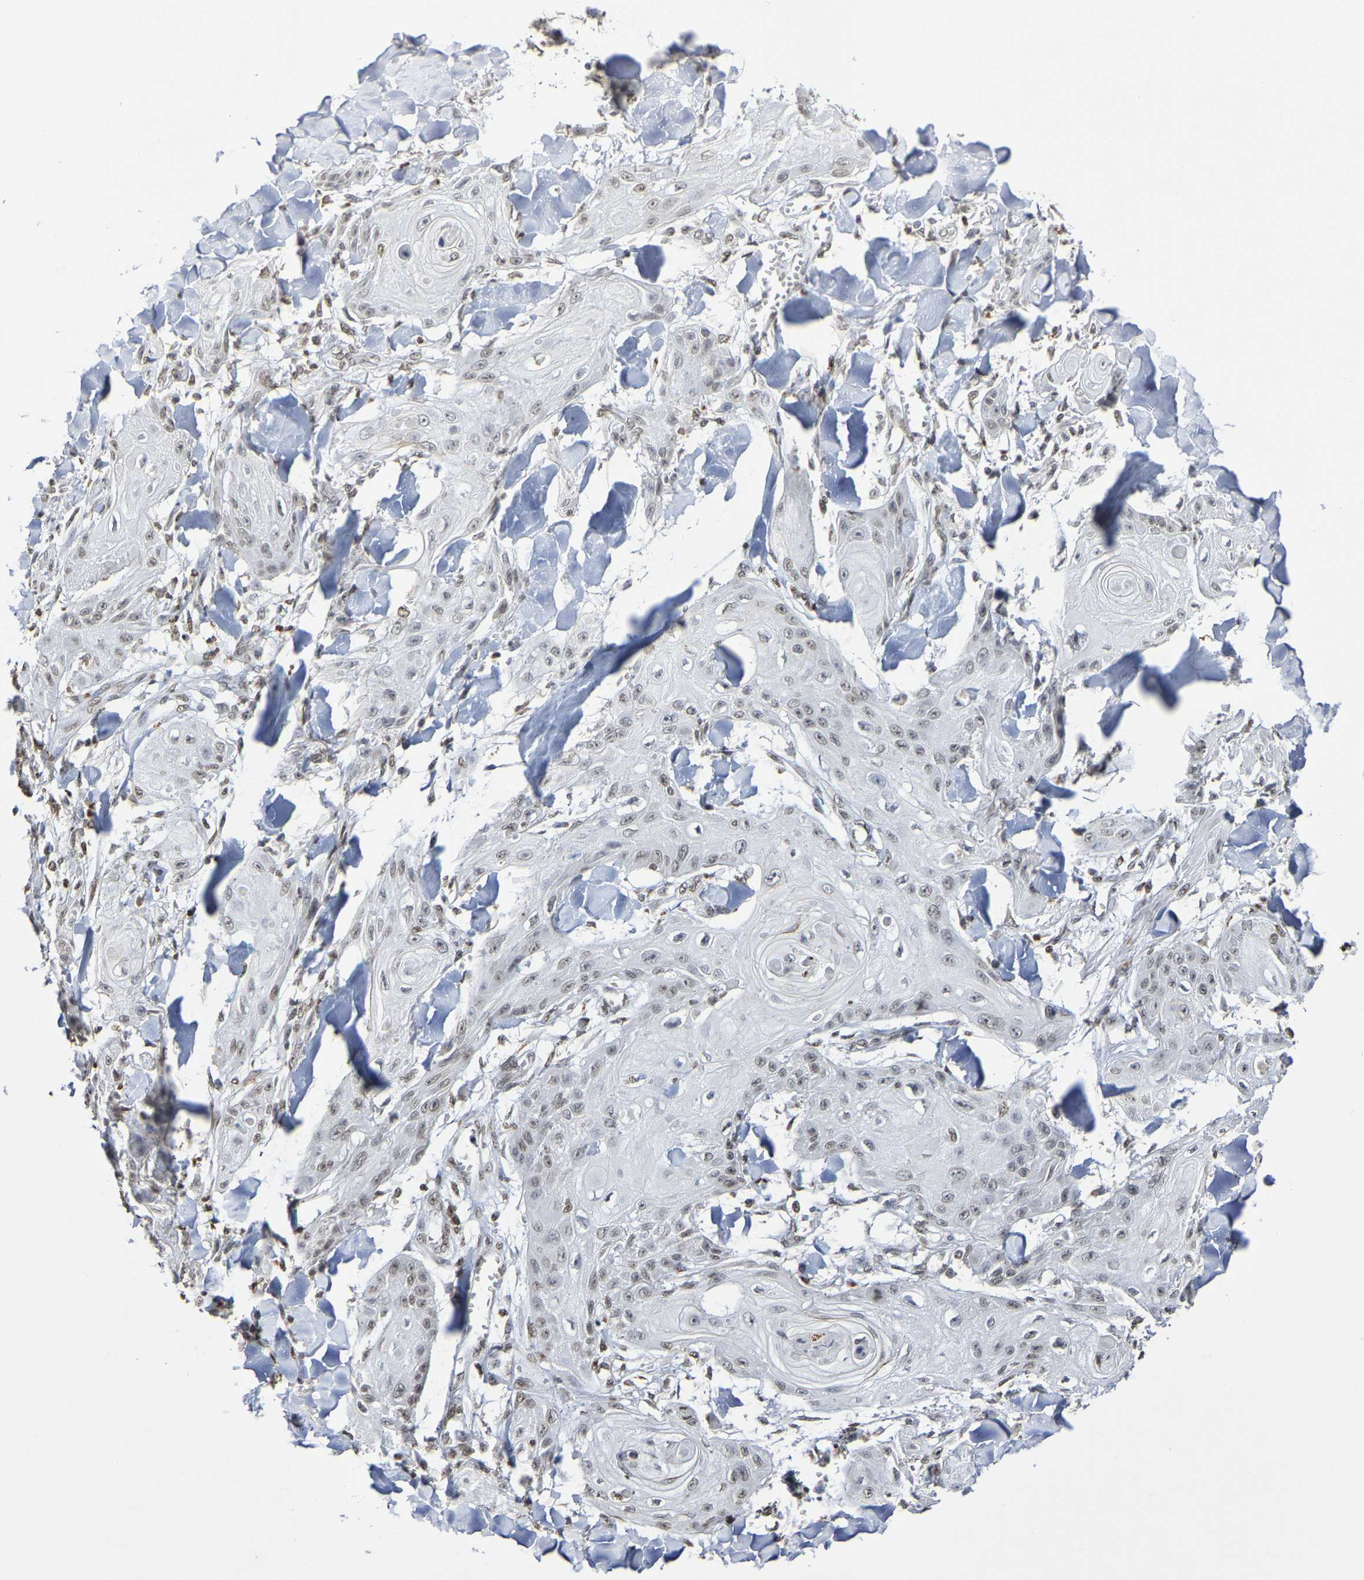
{"staining": {"intensity": "weak", "quantity": "<25%", "location": "nuclear"}, "tissue": "skin cancer", "cell_type": "Tumor cells", "image_type": "cancer", "snomed": [{"axis": "morphology", "description": "Squamous cell carcinoma, NOS"}, {"axis": "topography", "description": "Skin"}], "caption": "Immunohistochemistry image of skin squamous cell carcinoma stained for a protein (brown), which demonstrates no positivity in tumor cells.", "gene": "ATF4", "patient": {"sex": "male", "age": 74}}